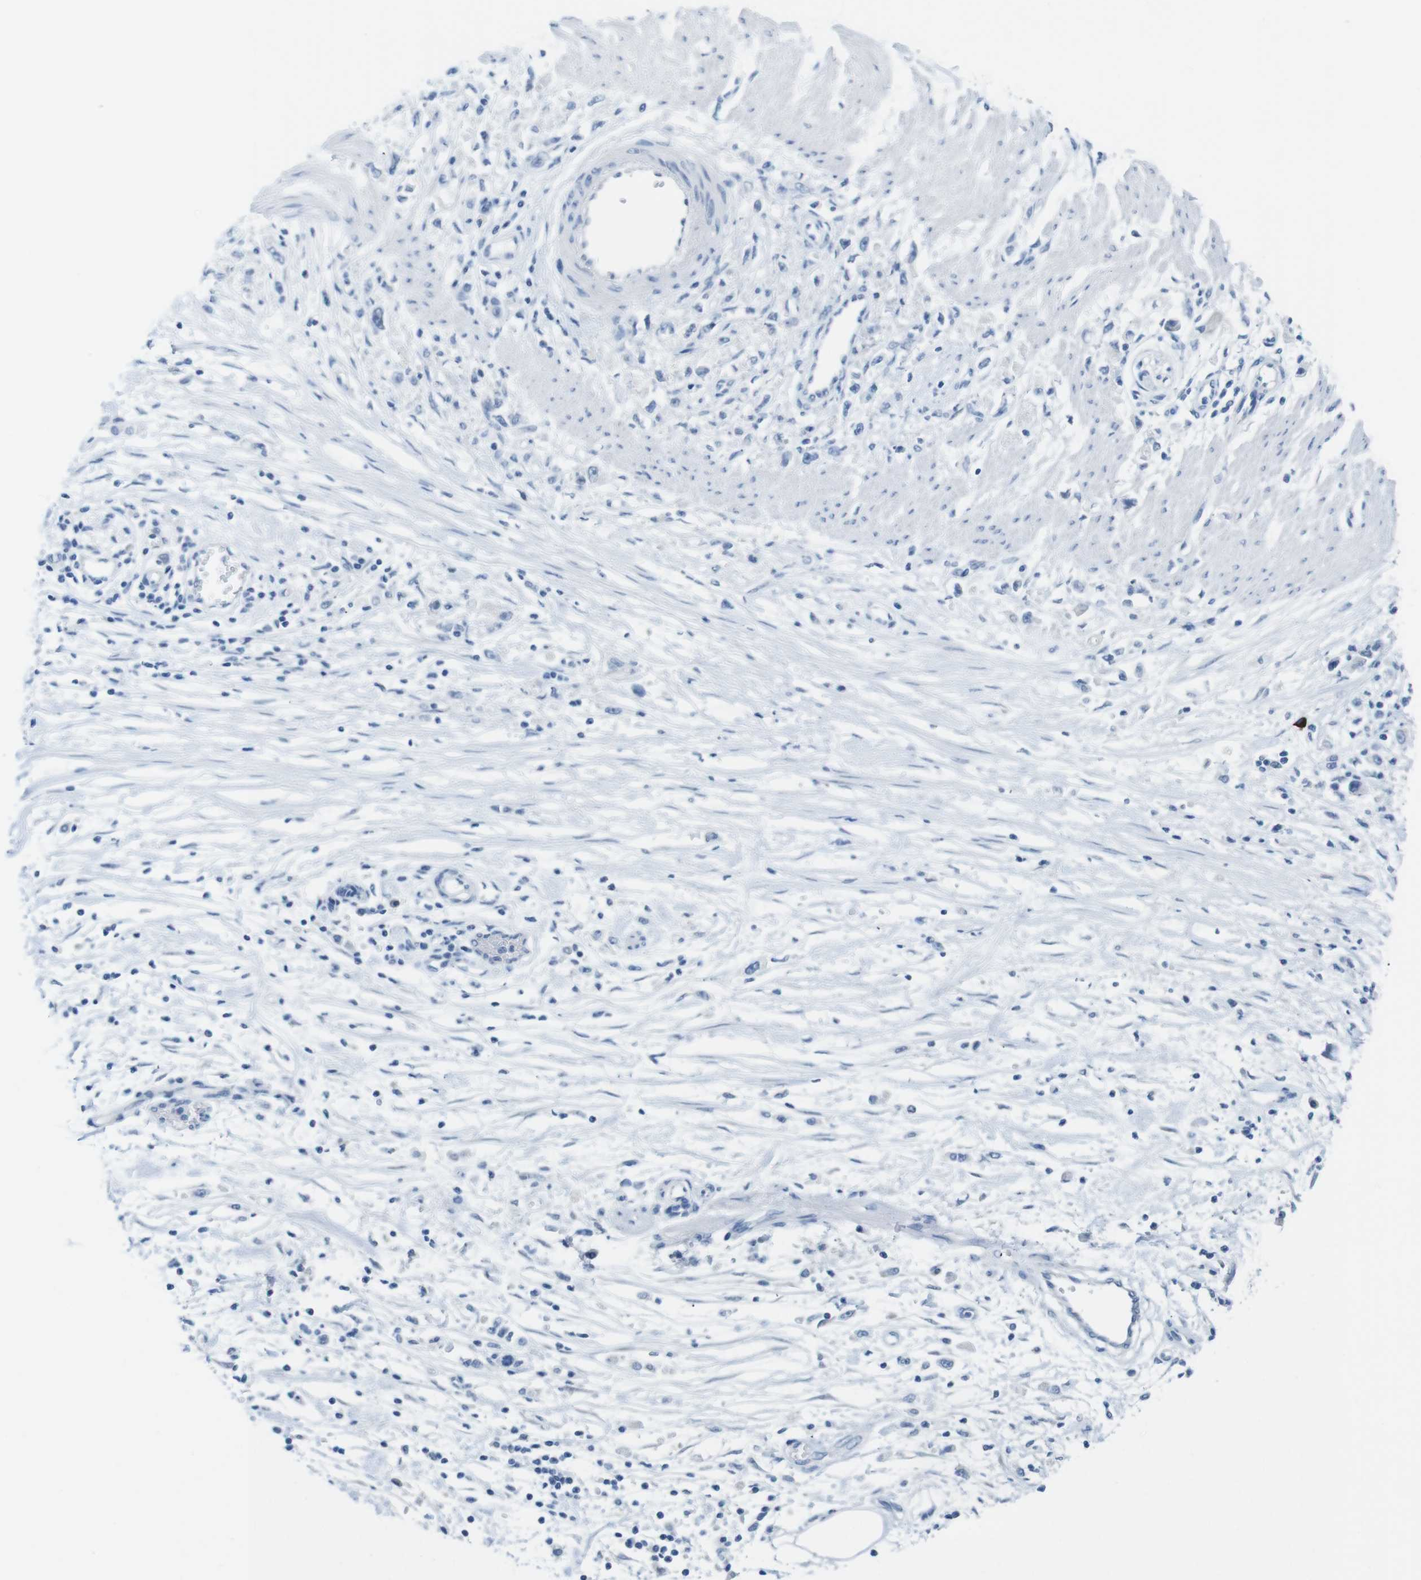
{"staining": {"intensity": "negative", "quantity": "none", "location": "none"}, "tissue": "stomach cancer", "cell_type": "Tumor cells", "image_type": "cancer", "snomed": [{"axis": "morphology", "description": "Adenocarcinoma, NOS"}, {"axis": "topography", "description": "Stomach"}], "caption": "Immunohistochemical staining of human stomach cancer (adenocarcinoma) displays no significant expression in tumor cells. Brightfield microscopy of immunohistochemistry (IHC) stained with DAB (3,3'-diaminobenzidine) (brown) and hematoxylin (blue), captured at high magnification.", "gene": "OPN1SW", "patient": {"sex": "female", "age": 59}}